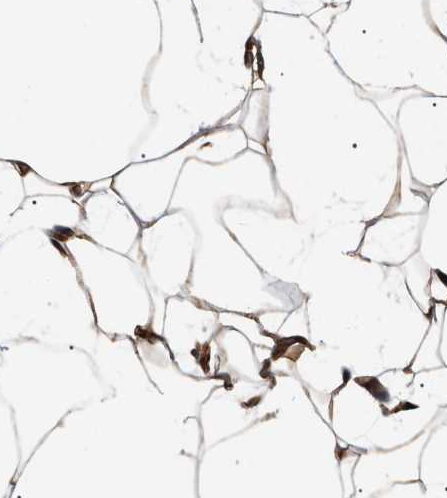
{"staining": {"intensity": "moderate", "quantity": ">75%", "location": "cytoplasmic/membranous"}, "tissue": "adipose tissue", "cell_type": "Adipocytes", "image_type": "normal", "snomed": [{"axis": "morphology", "description": "Normal tissue, NOS"}, {"axis": "topography", "description": "Breast"}, {"axis": "topography", "description": "Soft tissue"}], "caption": "Protein expression analysis of normal adipose tissue demonstrates moderate cytoplasmic/membranous positivity in approximately >75% of adipocytes. (Brightfield microscopy of DAB IHC at high magnification).", "gene": "ASTL", "patient": {"sex": "female", "age": 75}}